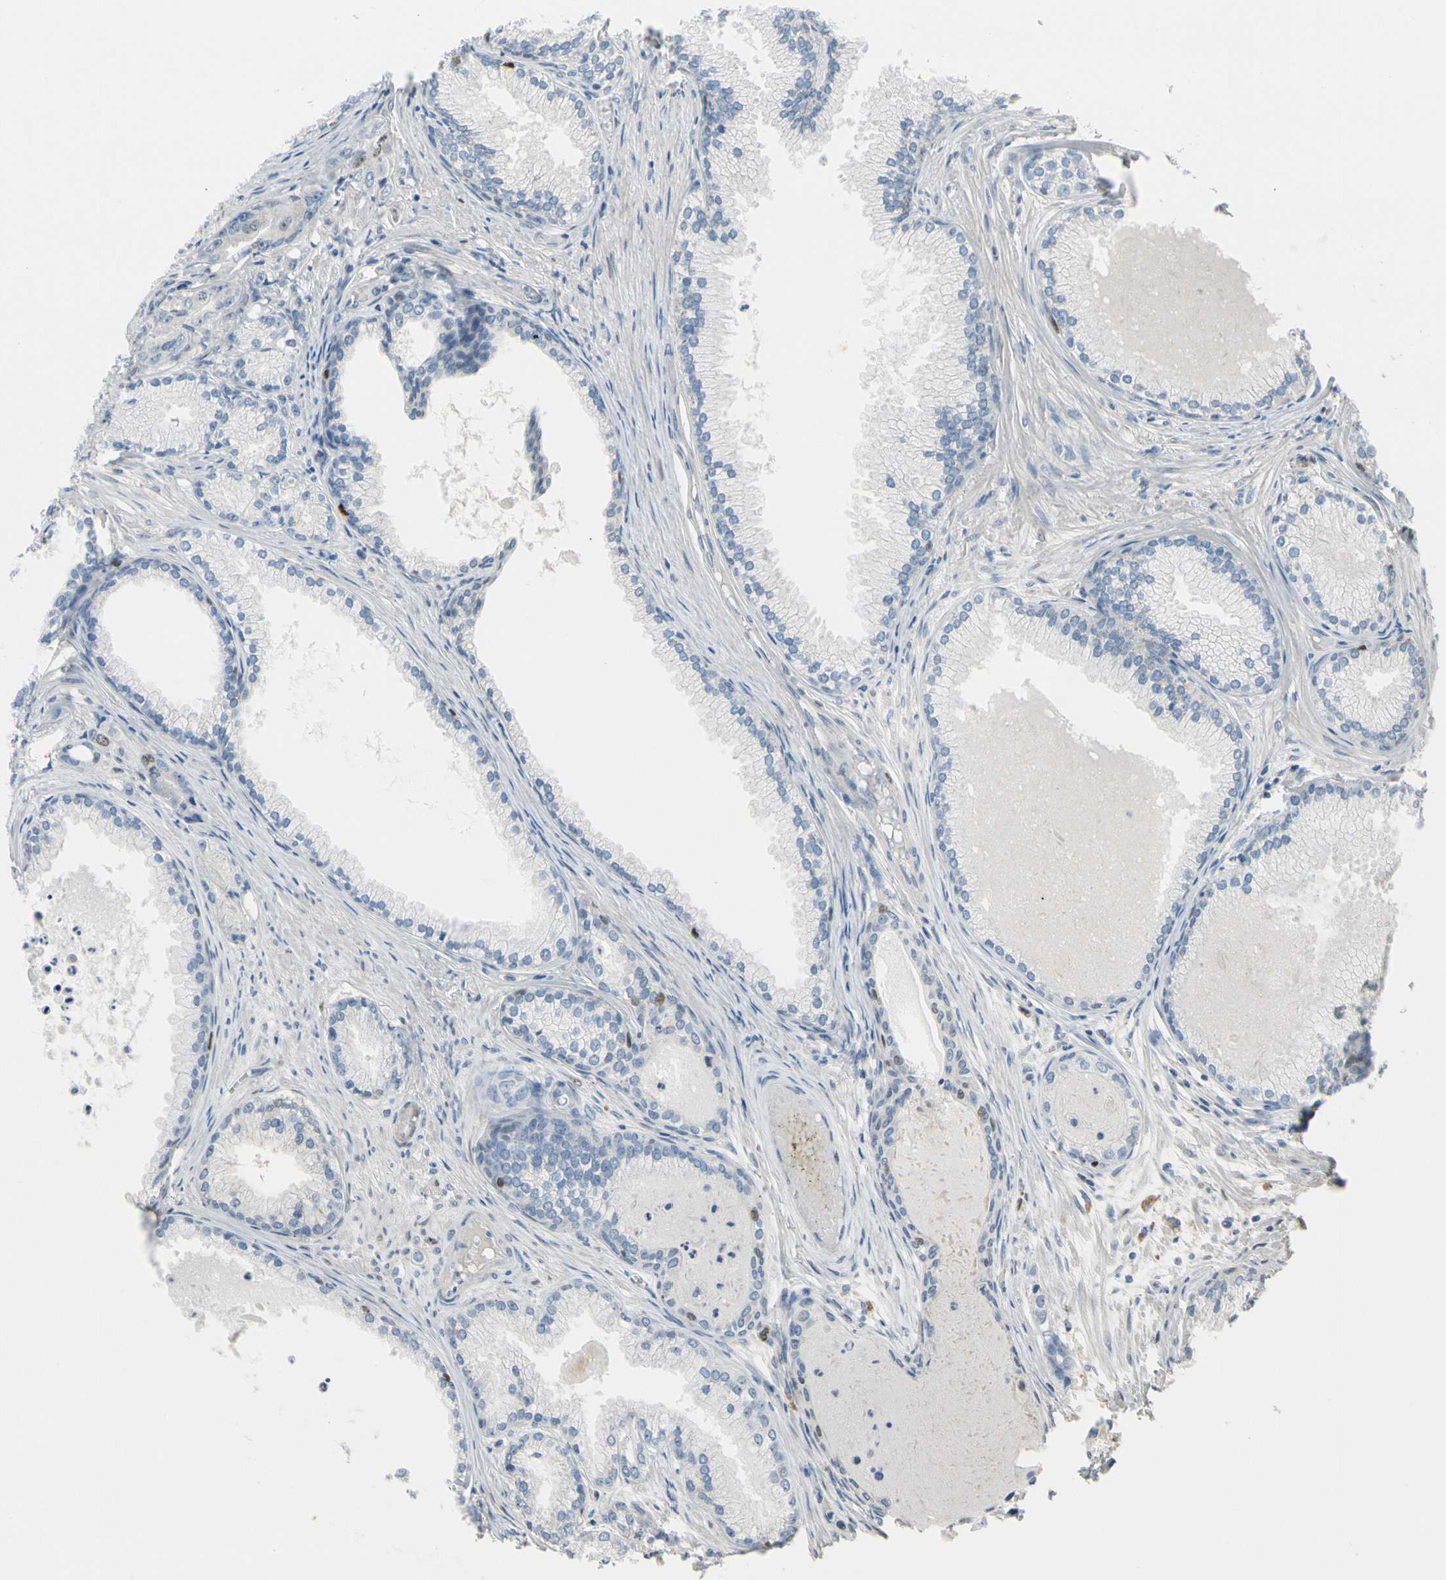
{"staining": {"intensity": "moderate", "quantity": "<25%", "location": "nuclear"}, "tissue": "prostate cancer", "cell_type": "Tumor cells", "image_type": "cancer", "snomed": [{"axis": "morphology", "description": "Adenocarcinoma, Low grade"}, {"axis": "topography", "description": "Prostate"}], "caption": "Prostate cancer stained for a protein demonstrates moderate nuclear positivity in tumor cells.", "gene": "ZKSCAN4", "patient": {"sex": "male", "age": 72}}